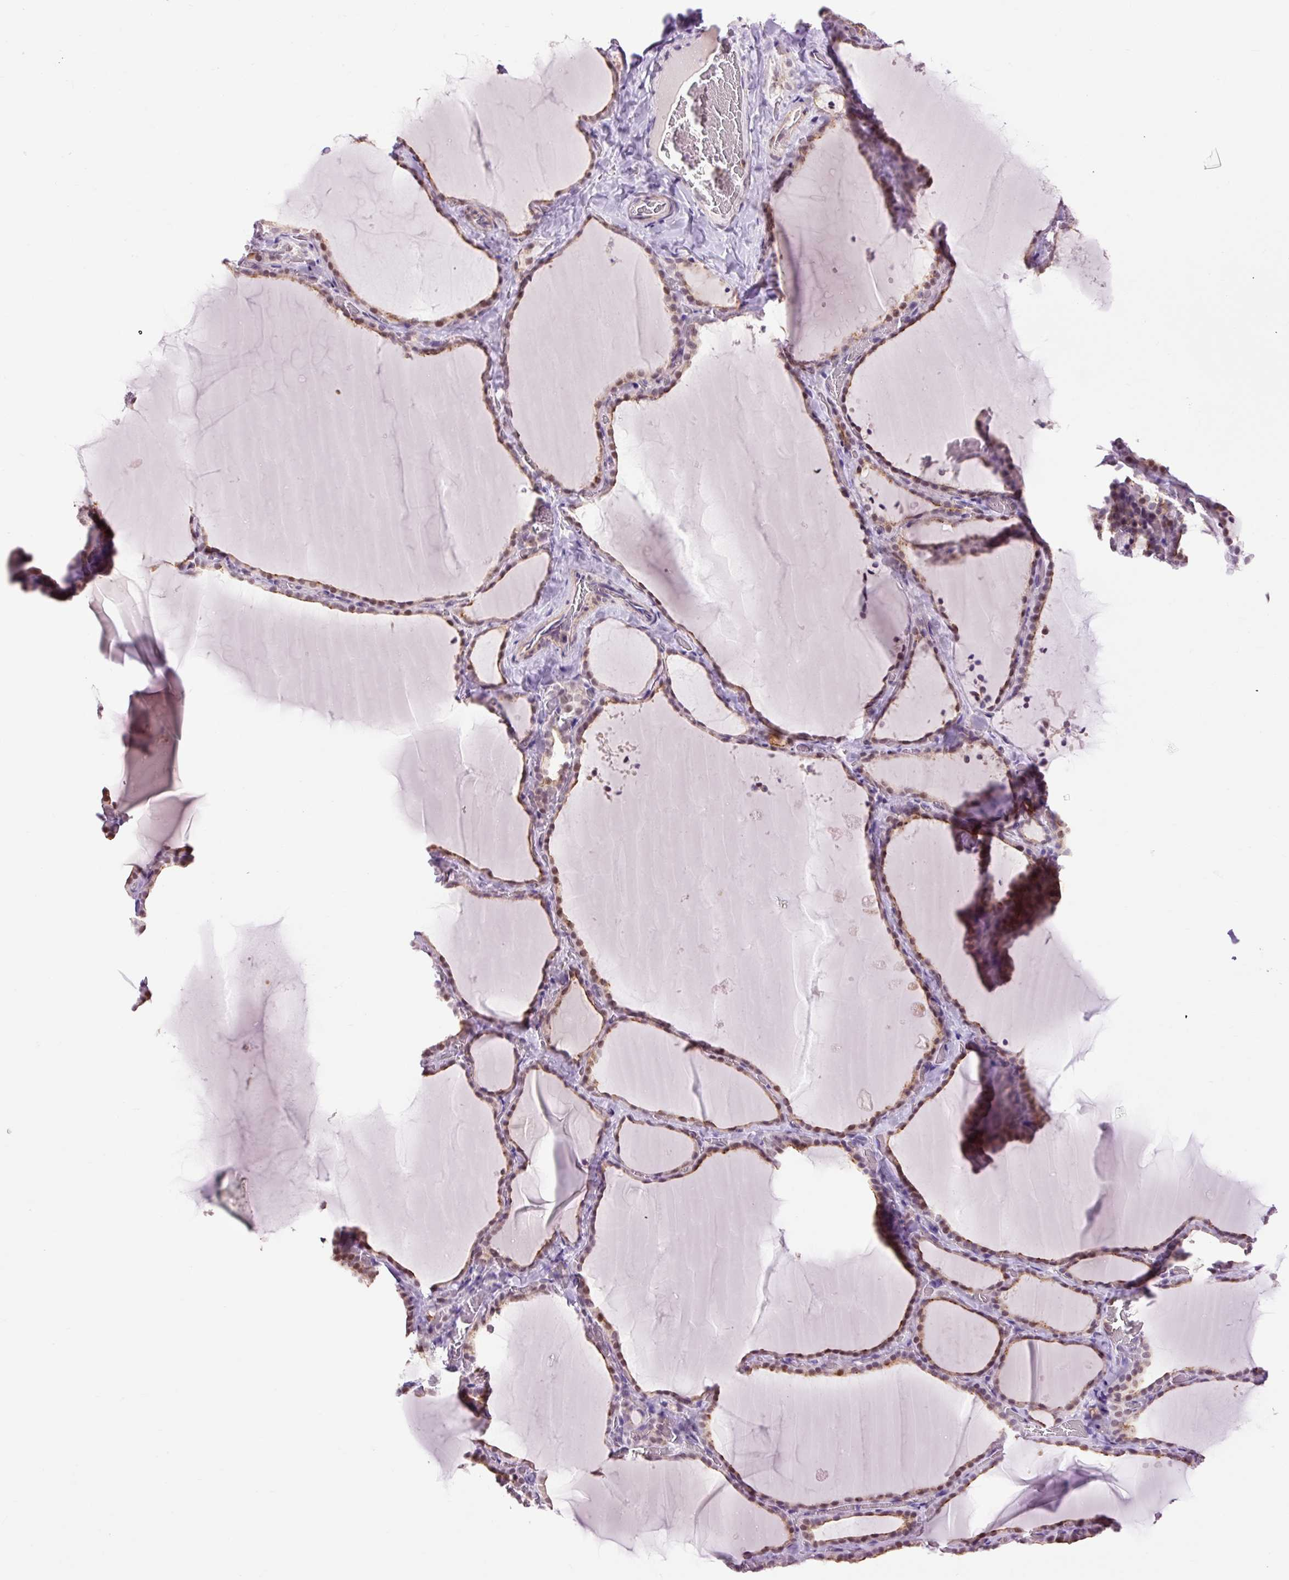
{"staining": {"intensity": "weak", "quantity": "25%-75%", "location": "cytoplasmic/membranous,nuclear"}, "tissue": "thyroid gland", "cell_type": "Glandular cells", "image_type": "normal", "snomed": [{"axis": "morphology", "description": "Normal tissue, NOS"}, {"axis": "topography", "description": "Thyroid gland"}], "caption": "This is a micrograph of immunohistochemistry staining of benign thyroid gland, which shows weak staining in the cytoplasmic/membranous,nuclear of glandular cells.", "gene": "LY86", "patient": {"sex": "female", "age": 22}}